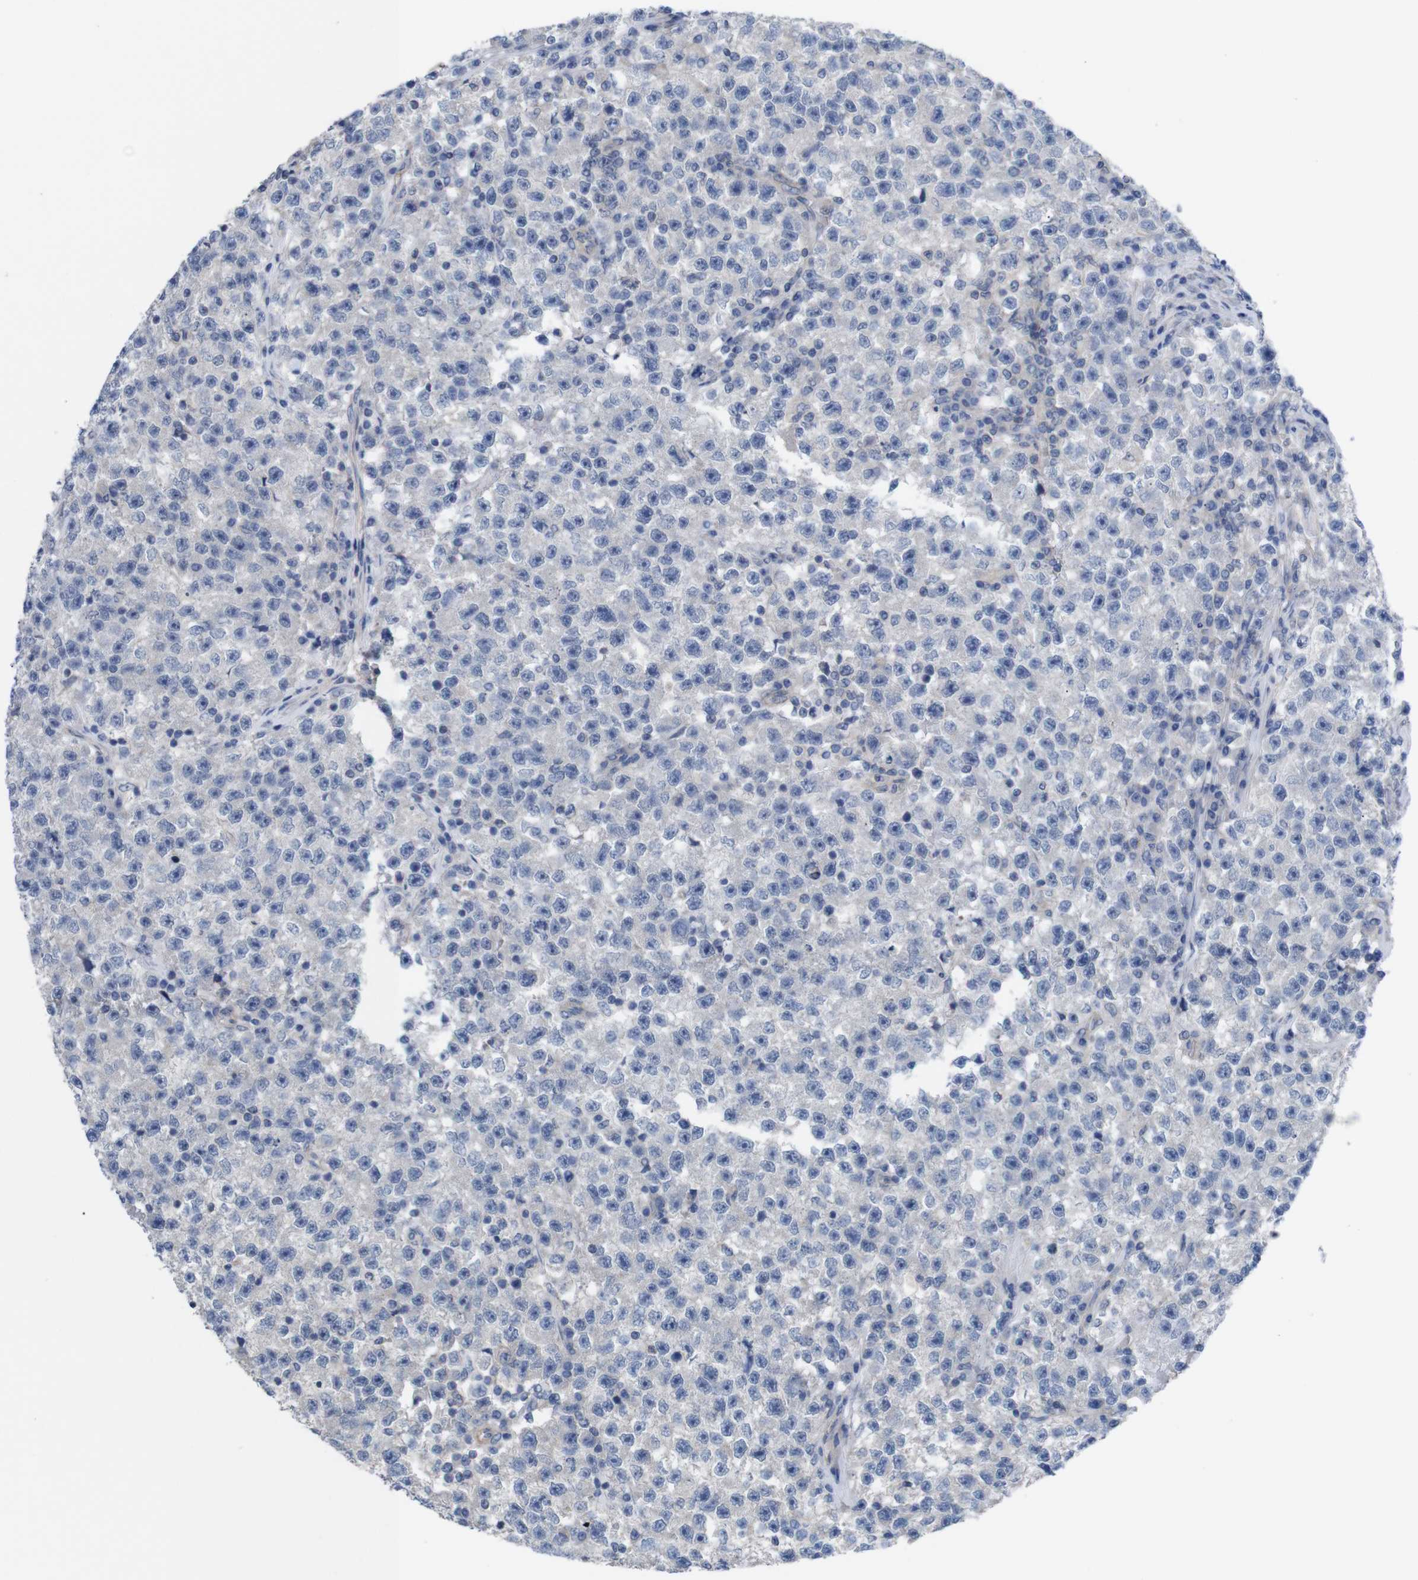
{"staining": {"intensity": "negative", "quantity": "none", "location": "none"}, "tissue": "testis cancer", "cell_type": "Tumor cells", "image_type": "cancer", "snomed": [{"axis": "morphology", "description": "Seminoma, NOS"}, {"axis": "topography", "description": "Testis"}], "caption": "DAB immunohistochemical staining of human testis seminoma displays no significant staining in tumor cells.", "gene": "USH1C", "patient": {"sex": "male", "age": 22}}